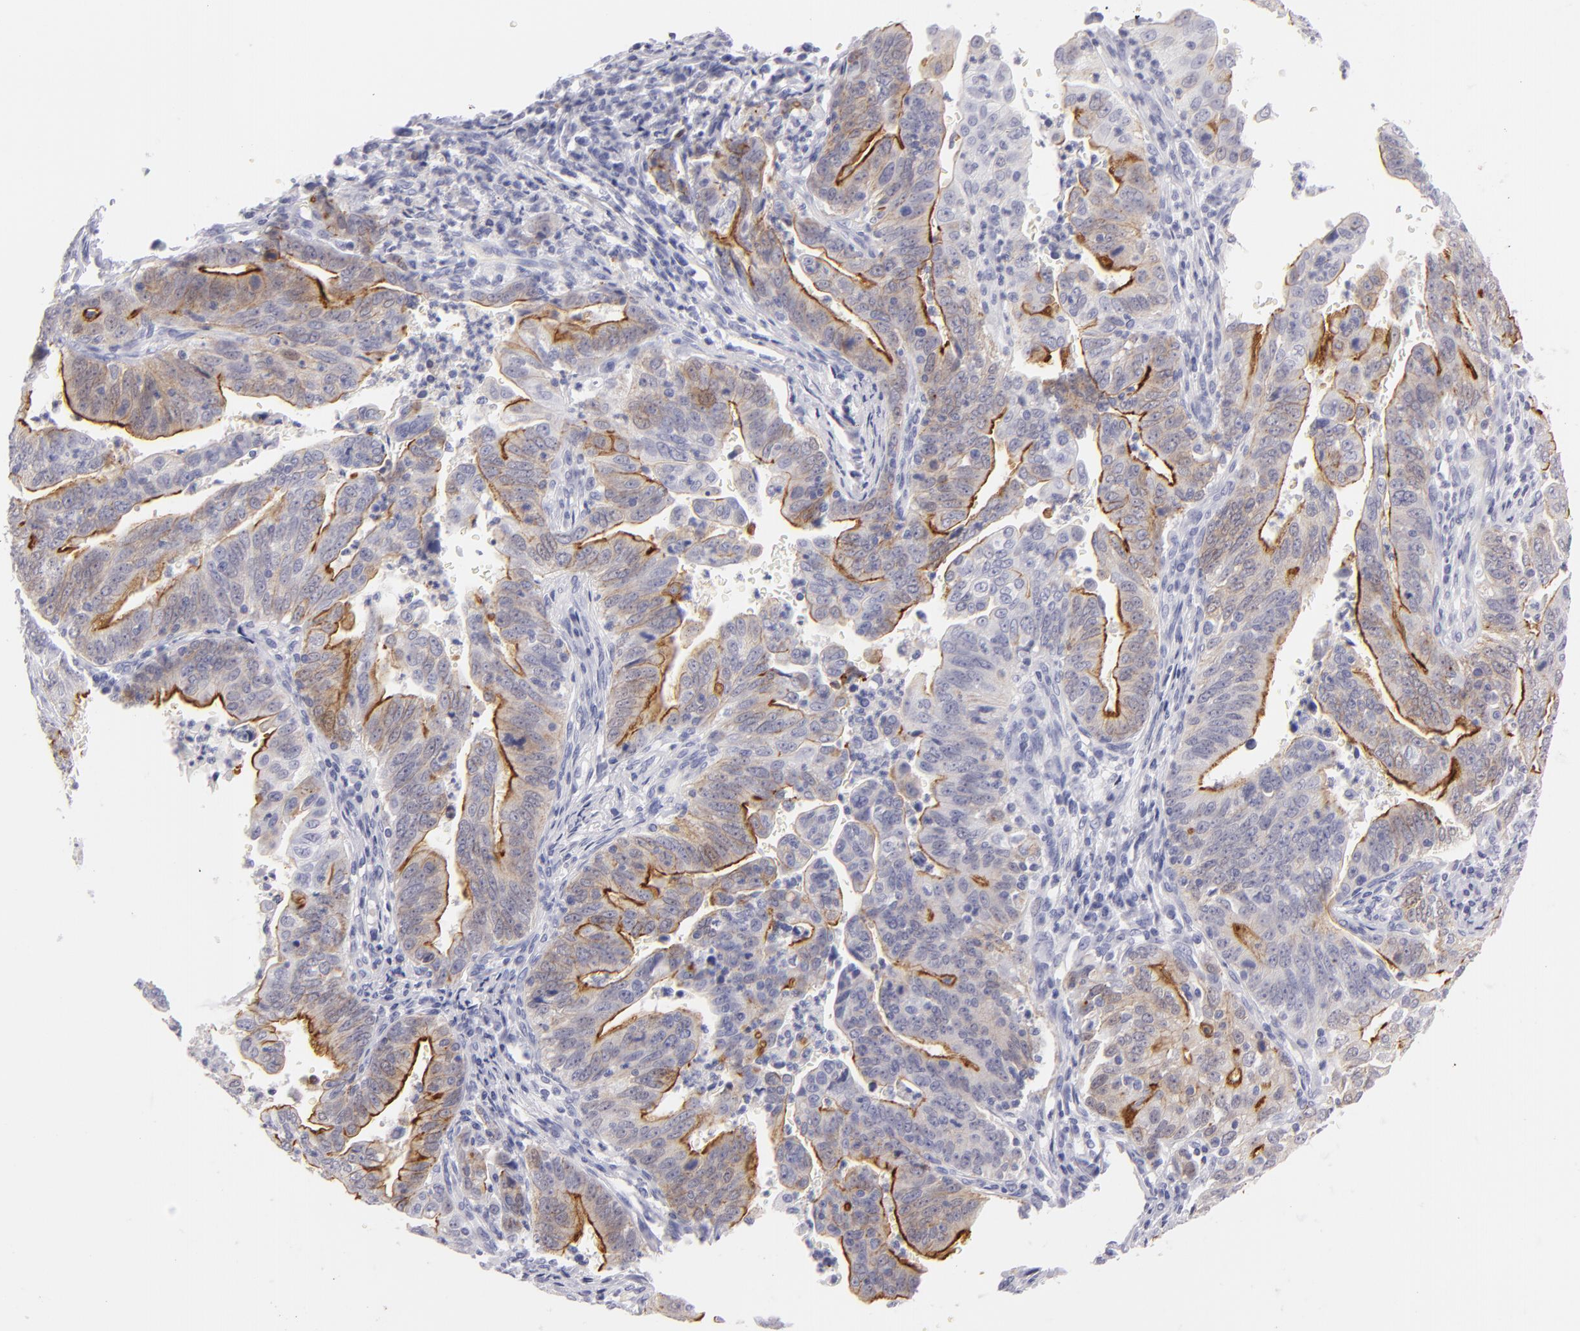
{"staining": {"intensity": "moderate", "quantity": "25%-75%", "location": "cytoplasmic/membranous"}, "tissue": "stomach cancer", "cell_type": "Tumor cells", "image_type": "cancer", "snomed": [{"axis": "morphology", "description": "Adenocarcinoma, NOS"}, {"axis": "topography", "description": "Stomach, upper"}], "caption": "High-magnification brightfield microscopy of stomach adenocarcinoma stained with DAB (3,3'-diaminobenzidine) (brown) and counterstained with hematoxylin (blue). tumor cells exhibit moderate cytoplasmic/membranous positivity is present in about25%-75% of cells. (brown staining indicates protein expression, while blue staining denotes nuclei).", "gene": "VIL1", "patient": {"sex": "female", "age": 50}}